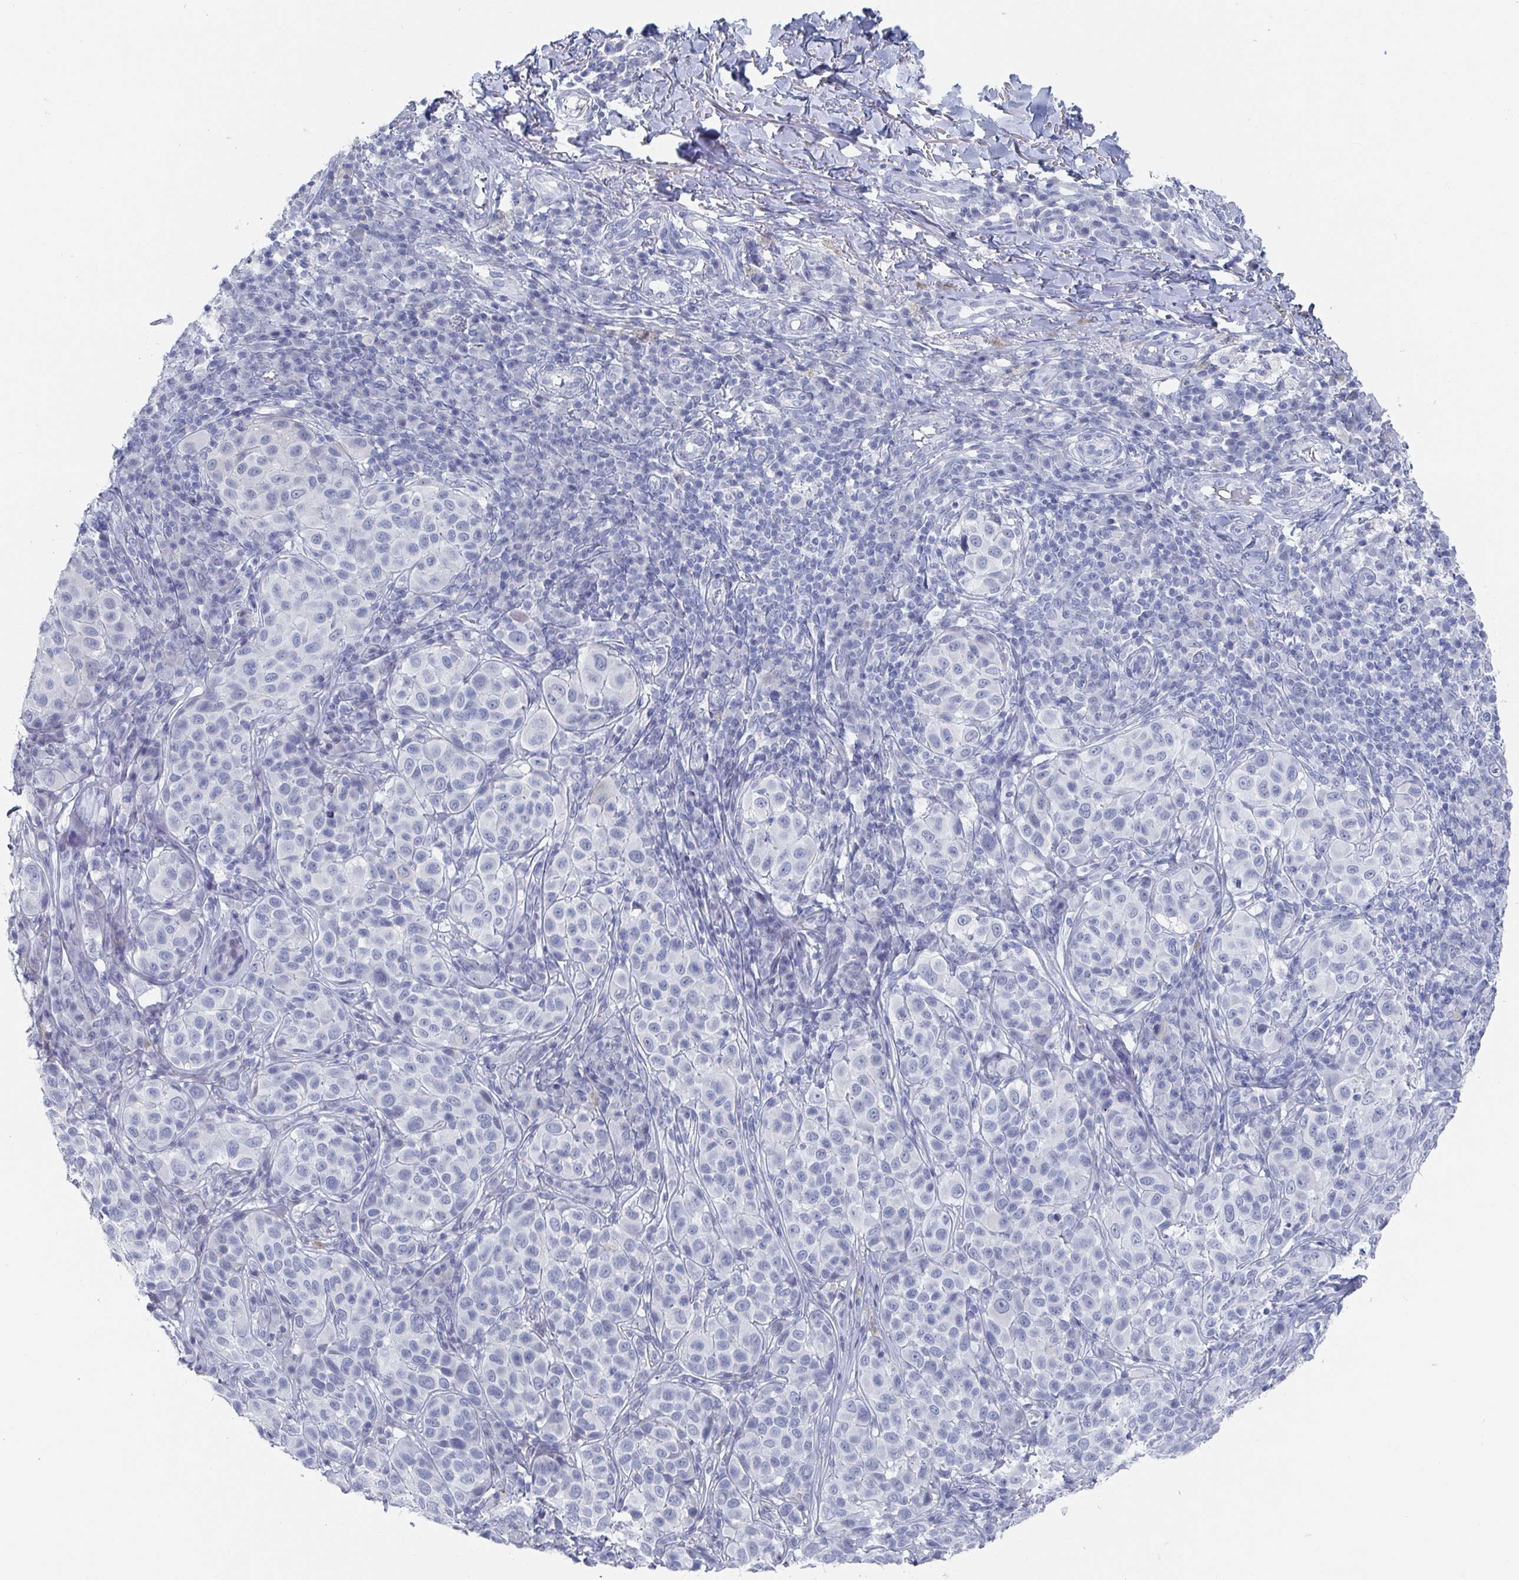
{"staining": {"intensity": "negative", "quantity": "none", "location": "none"}, "tissue": "melanoma", "cell_type": "Tumor cells", "image_type": "cancer", "snomed": [{"axis": "morphology", "description": "Malignant melanoma, NOS"}, {"axis": "topography", "description": "Skin"}], "caption": "Tumor cells show no significant positivity in malignant melanoma.", "gene": "CAMKV", "patient": {"sex": "male", "age": 38}}